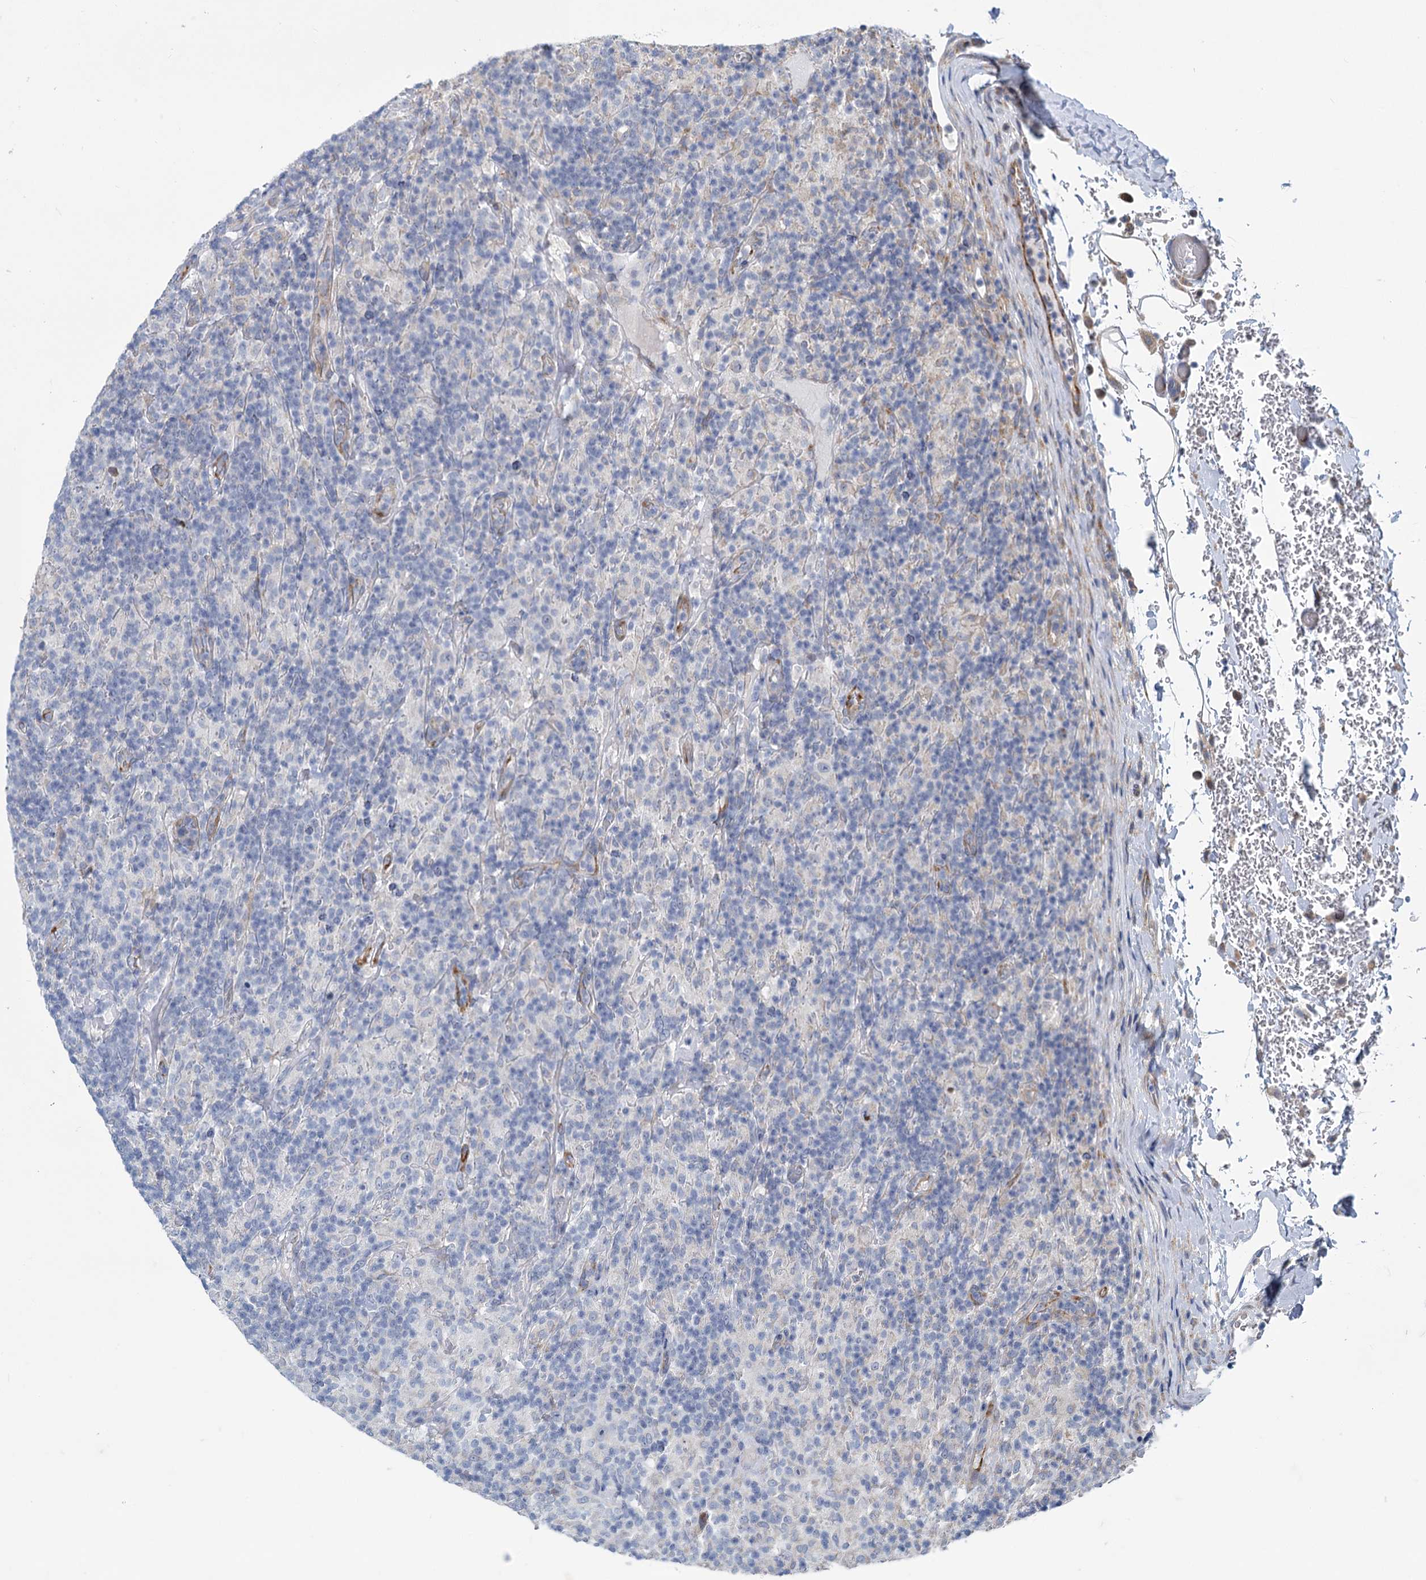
{"staining": {"intensity": "negative", "quantity": "none", "location": "none"}, "tissue": "lymphoma", "cell_type": "Tumor cells", "image_type": "cancer", "snomed": [{"axis": "morphology", "description": "Hodgkin's disease, NOS"}, {"axis": "topography", "description": "Lymph node"}], "caption": "This is an immunohistochemistry (IHC) image of Hodgkin's disease. There is no positivity in tumor cells.", "gene": "PRSS35", "patient": {"sex": "male", "age": 70}}